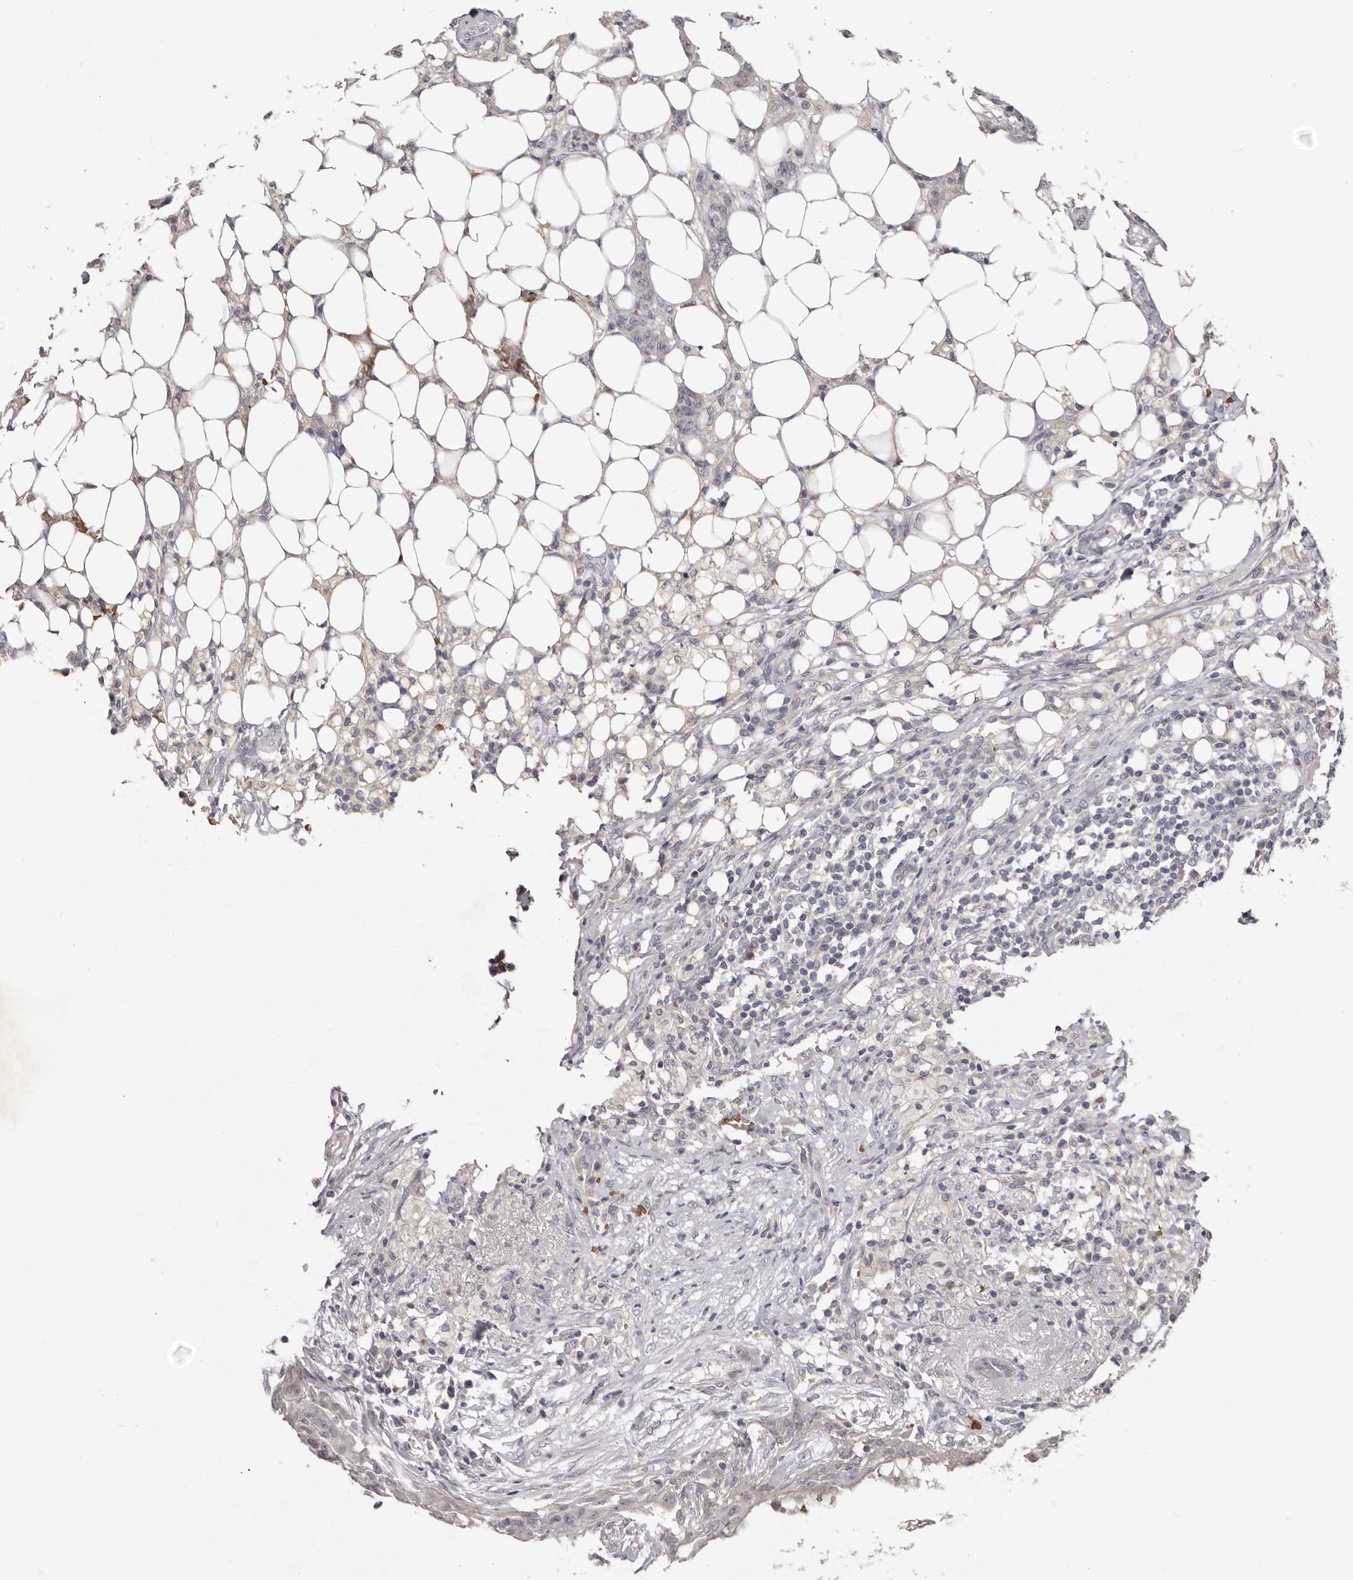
{"staining": {"intensity": "negative", "quantity": "none", "location": "none"}, "tissue": "breast cancer", "cell_type": "Tumor cells", "image_type": "cancer", "snomed": [{"axis": "morphology", "description": "Duct carcinoma"}, {"axis": "topography", "description": "Breast"}], "caption": "A photomicrograph of breast cancer (infiltrating ductal carcinoma) stained for a protein shows no brown staining in tumor cells. The staining is performed using DAB brown chromogen with nuclei counter-stained in using hematoxylin.", "gene": "TNR", "patient": {"sex": "female", "age": 40}}